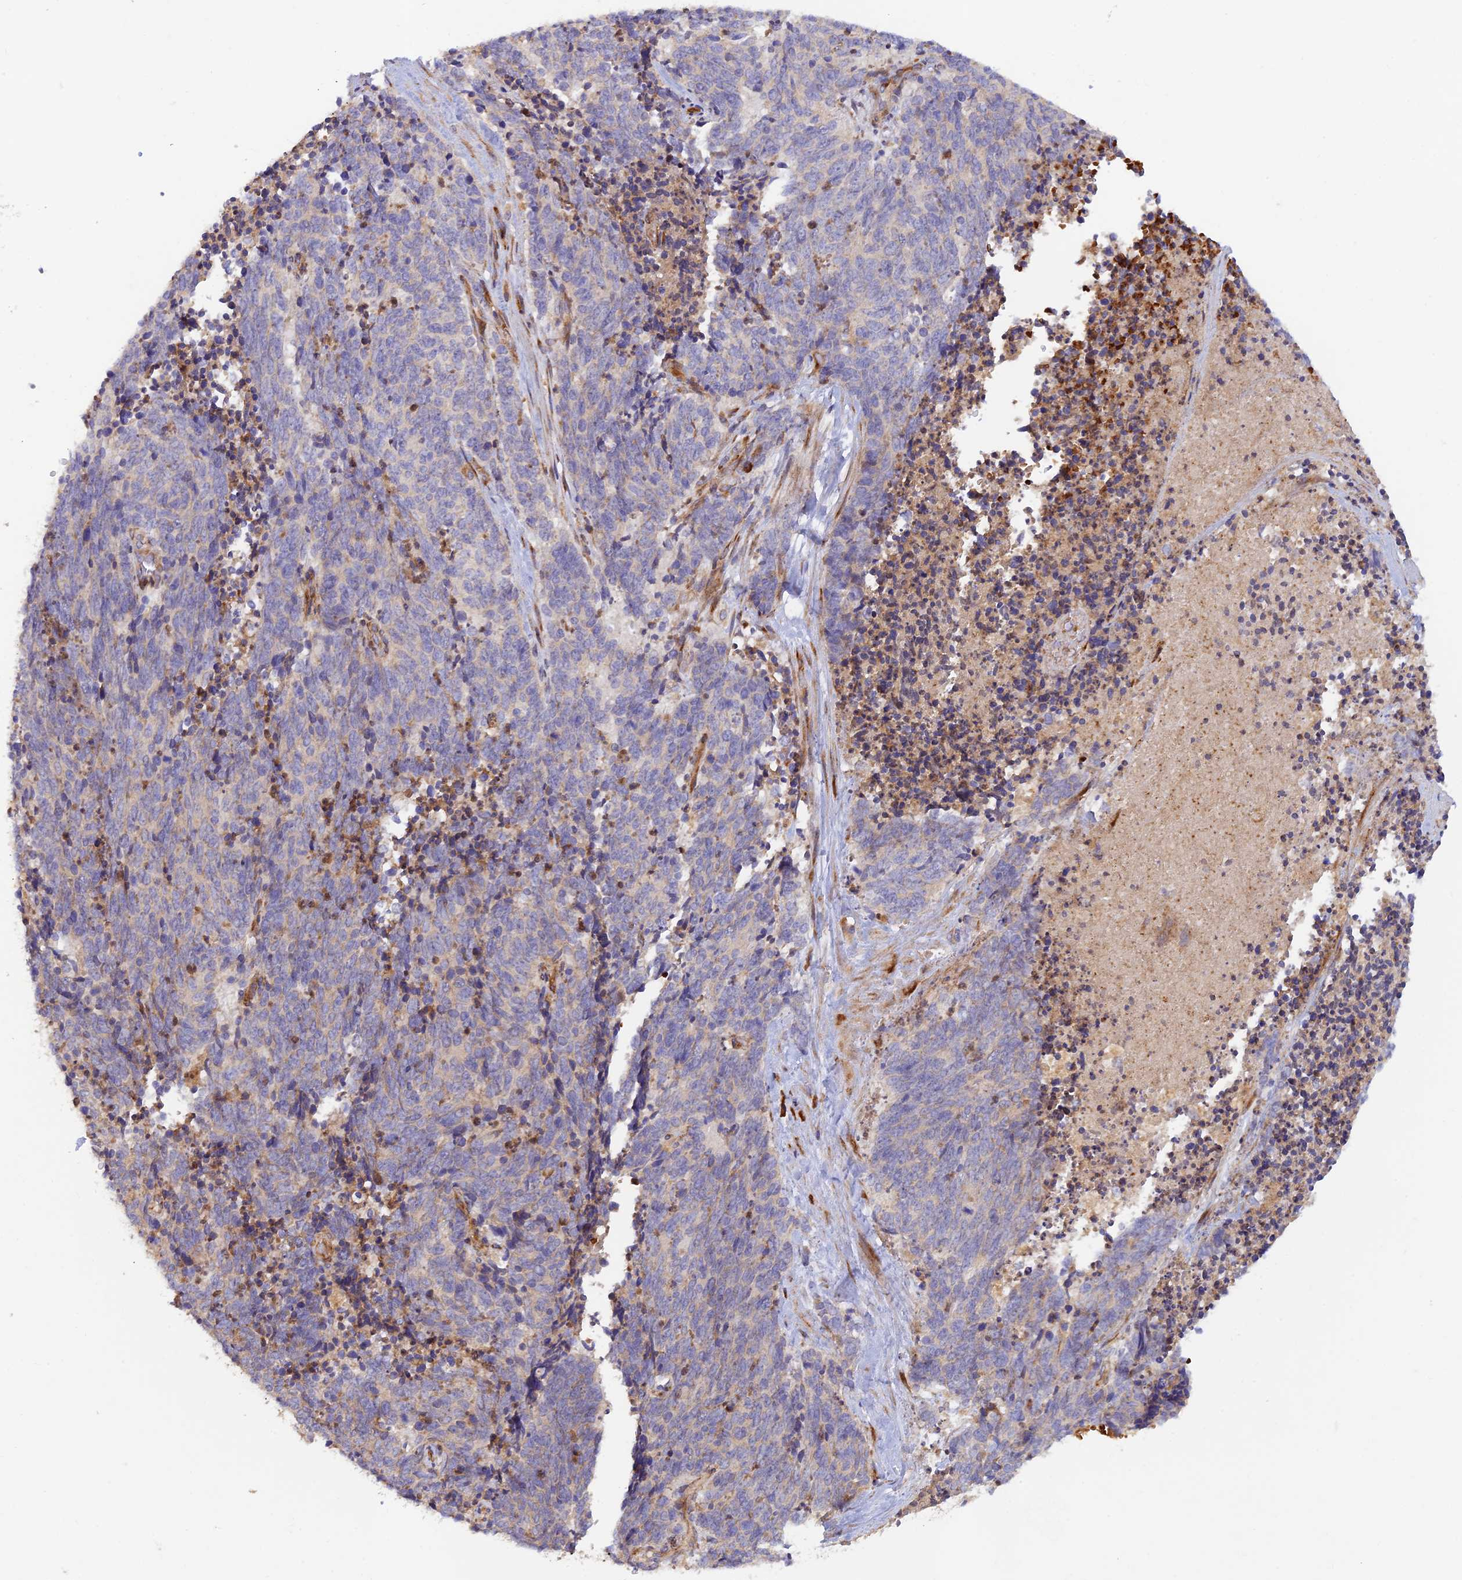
{"staining": {"intensity": "negative", "quantity": "none", "location": "none"}, "tissue": "cervical cancer", "cell_type": "Tumor cells", "image_type": "cancer", "snomed": [{"axis": "morphology", "description": "Squamous cell carcinoma, NOS"}, {"axis": "topography", "description": "Cervix"}], "caption": "Immunohistochemistry (IHC) histopathology image of cervical cancer (squamous cell carcinoma) stained for a protein (brown), which displays no expression in tumor cells.", "gene": "GMCL1", "patient": {"sex": "female", "age": 29}}